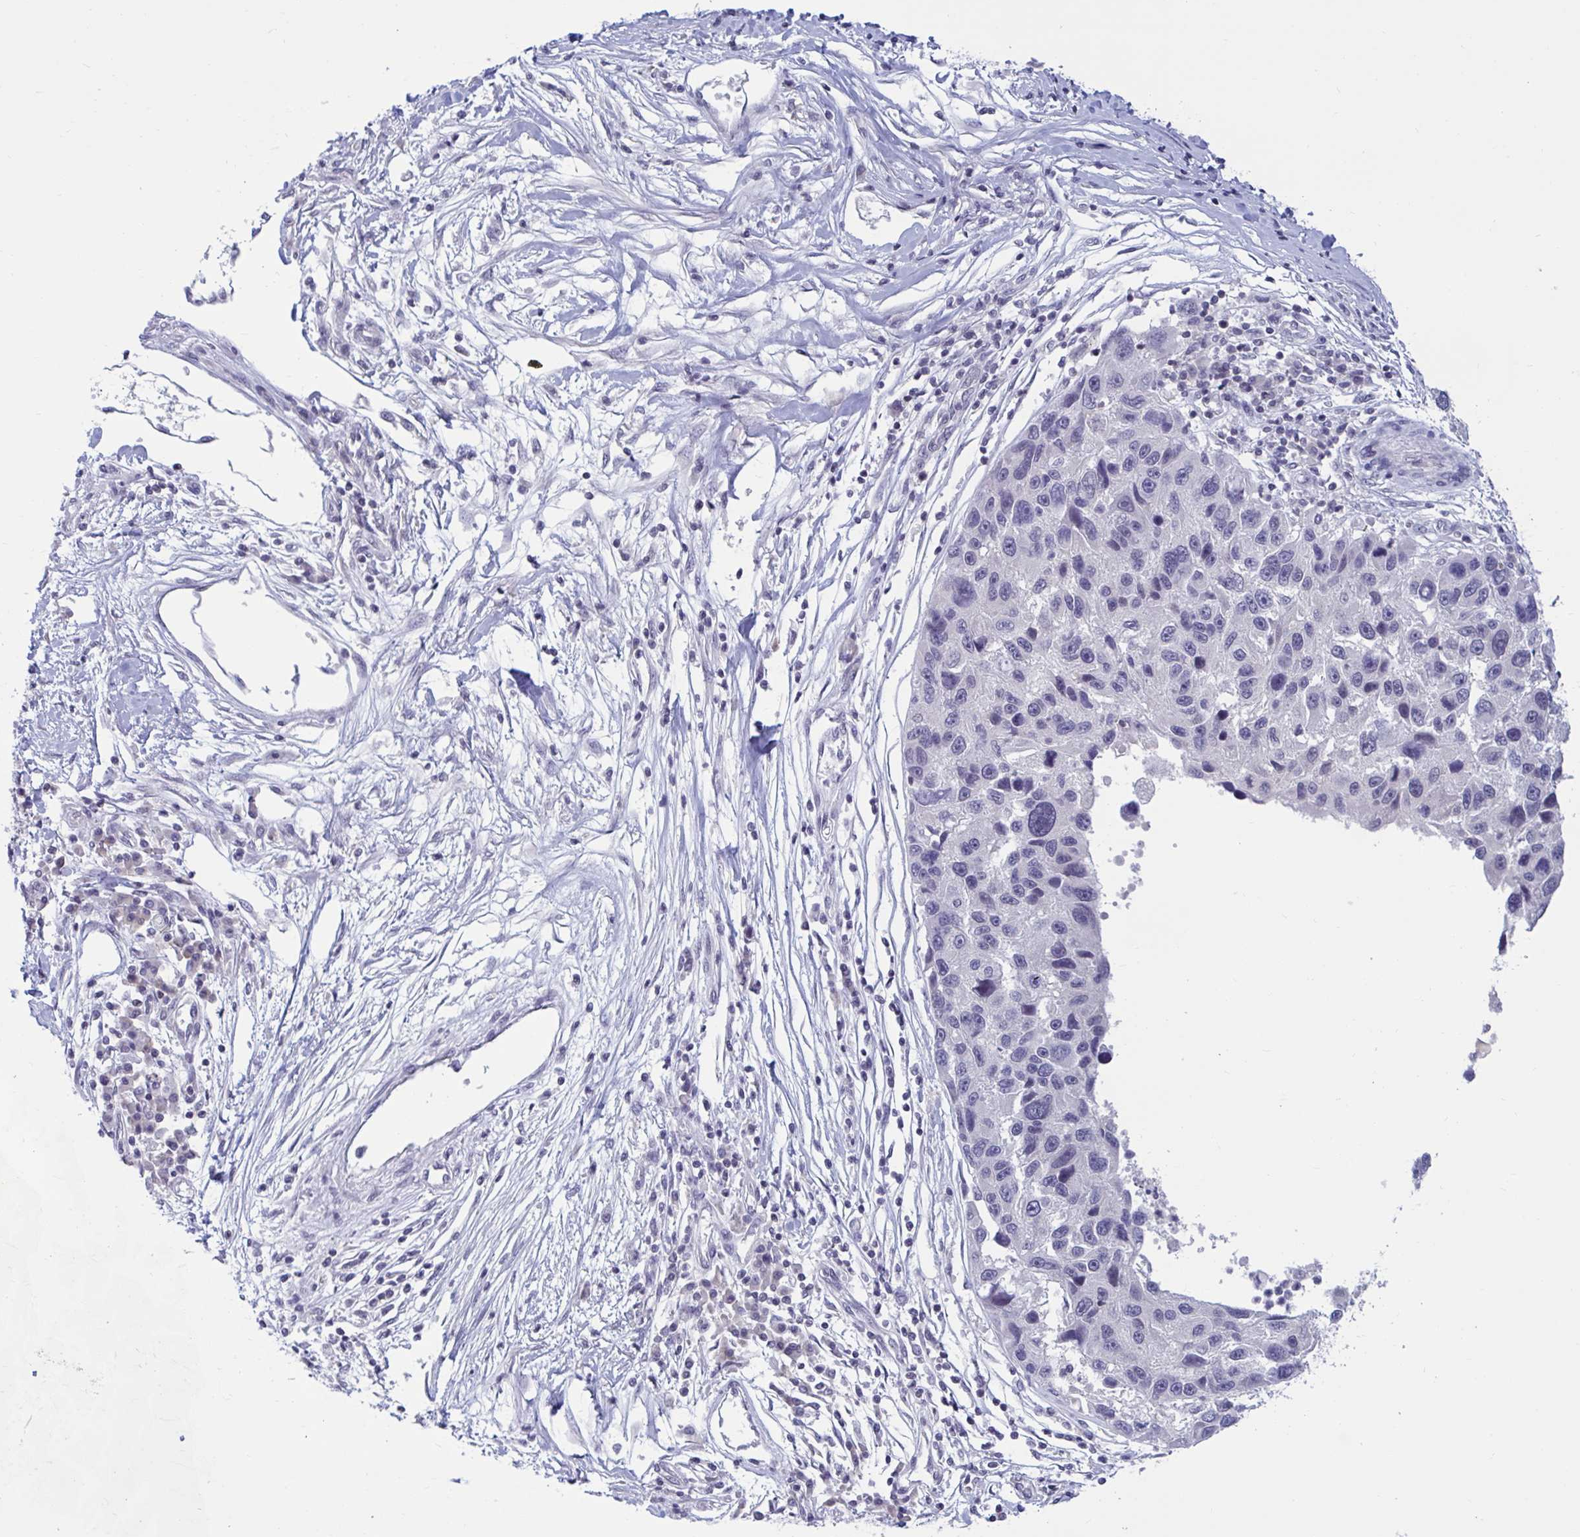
{"staining": {"intensity": "negative", "quantity": "none", "location": "none"}, "tissue": "melanoma", "cell_type": "Tumor cells", "image_type": "cancer", "snomed": [{"axis": "morphology", "description": "Malignant melanoma, NOS"}, {"axis": "topography", "description": "Skin"}], "caption": "An immunohistochemistry (IHC) photomicrograph of melanoma is shown. There is no staining in tumor cells of melanoma. (DAB (3,3'-diaminobenzidine) IHC visualized using brightfield microscopy, high magnification).", "gene": "ARPP19", "patient": {"sex": "male", "age": 53}}